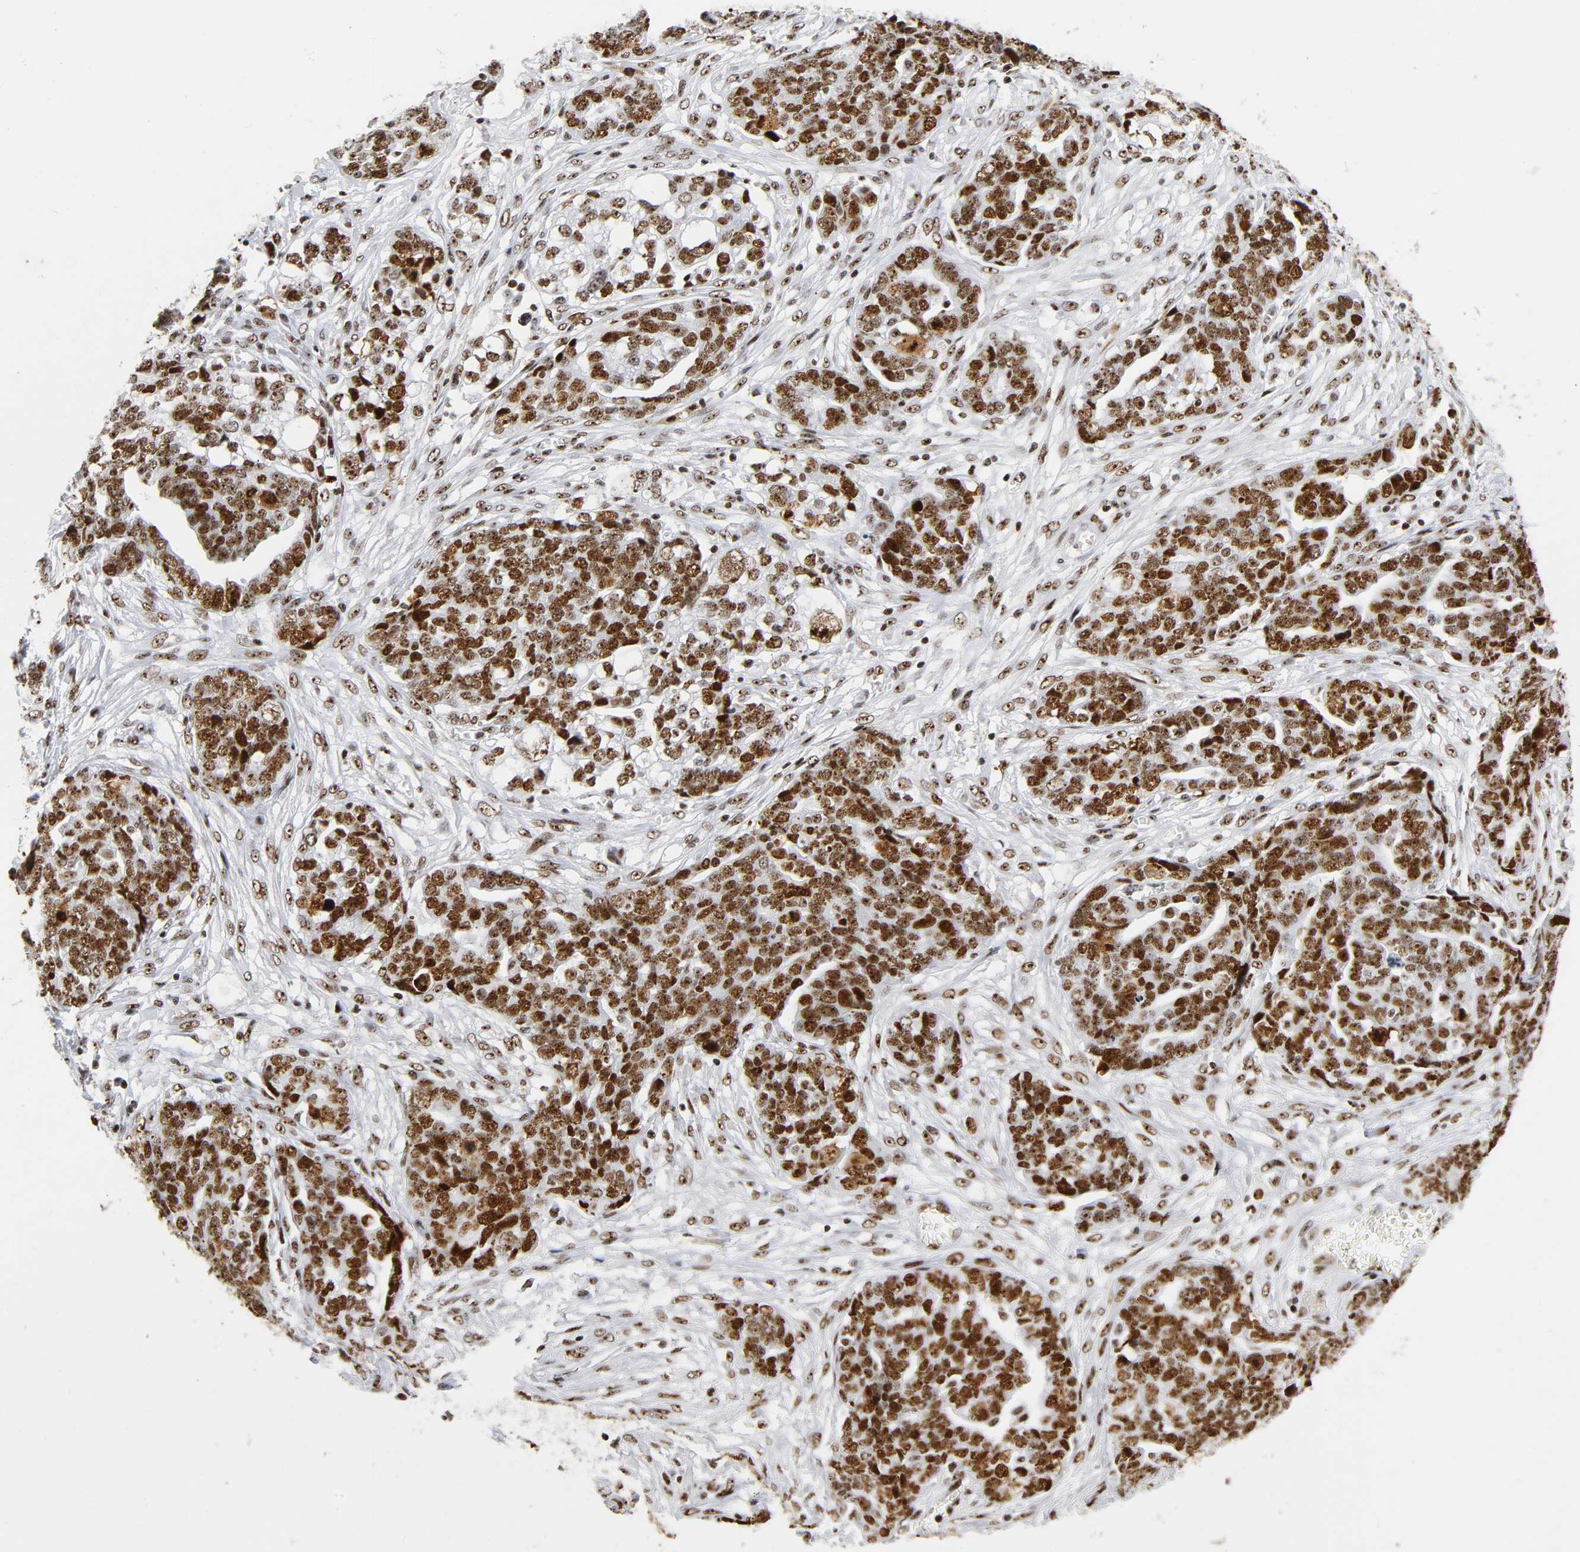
{"staining": {"intensity": "strong", "quantity": ">75%", "location": "nuclear"}, "tissue": "ovarian cancer", "cell_type": "Tumor cells", "image_type": "cancer", "snomed": [{"axis": "morphology", "description": "Normal tissue, NOS"}, {"axis": "morphology", "description": "Cystadenocarcinoma, serous, NOS"}, {"axis": "topography", "description": "Fallopian tube"}, {"axis": "topography", "description": "Ovary"}], "caption": "IHC of ovarian cancer (serous cystadenocarcinoma) demonstrates high levels of strong nuclear staining in approximately >75% of tumor cells. The staining was performed using DAB, with brown indicating positive protein expression. Nuclei are stained blue with hematoxylin.", "gene": "UBTF", "patient": {"sex": "female", "age": 56}}